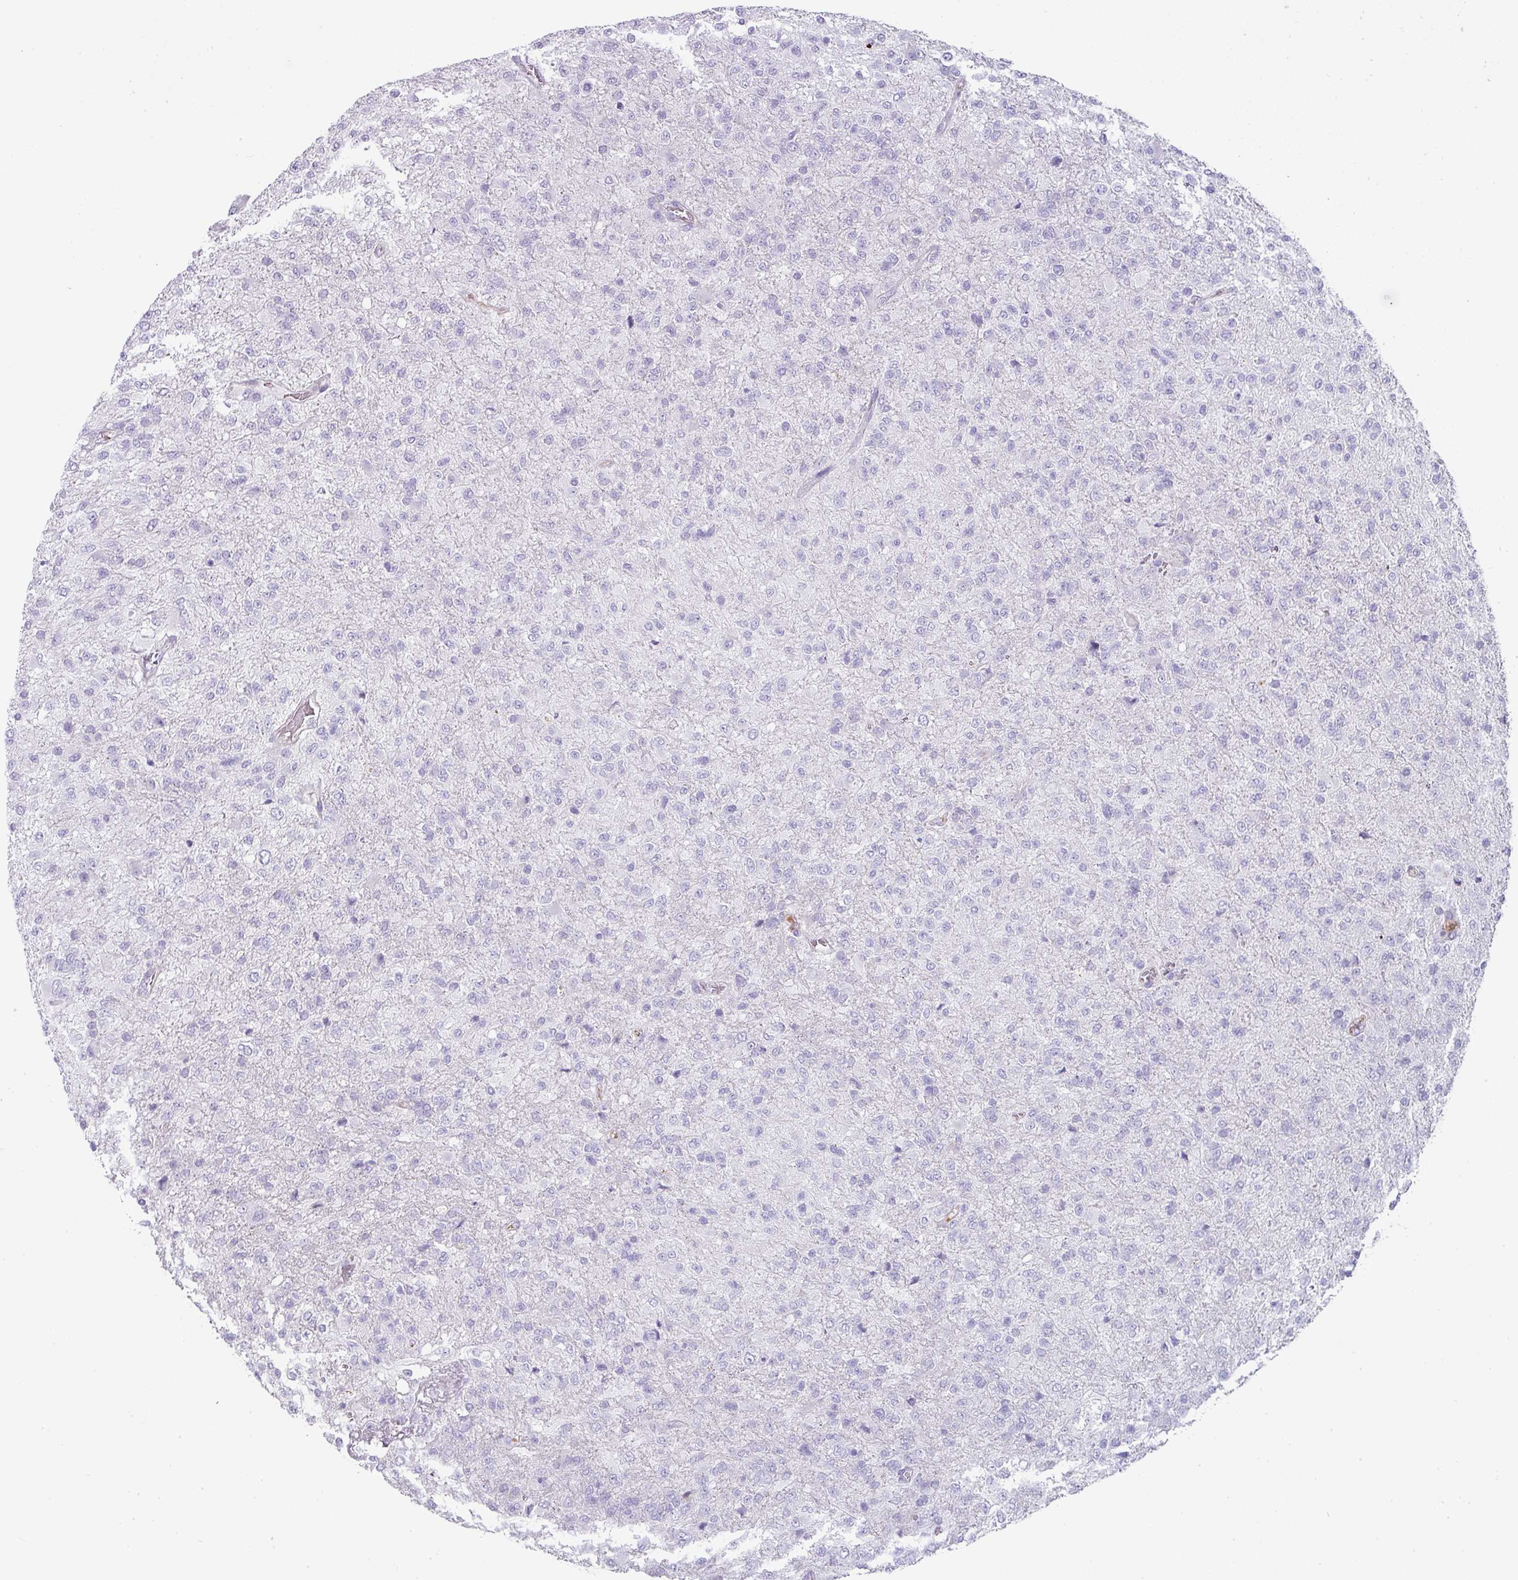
{"staining": {"intensity": "negative", "quantity": "none", "location": "none"}, "tissue": "glioma", "cell_type": "Tumor cells", "image_type": "cancer", "snomed": [{"axis": "morphology", "description": "Glioma, malignant, High grade"}, {"axis": "topography", "description": "Brain"}], "caption": "This is an IHC micrograph of malignant glioma (high-grade). There is no positivity in tumor cells.", "gene": "OR52N1", "patient": {"sex": "female", "age": 74}}